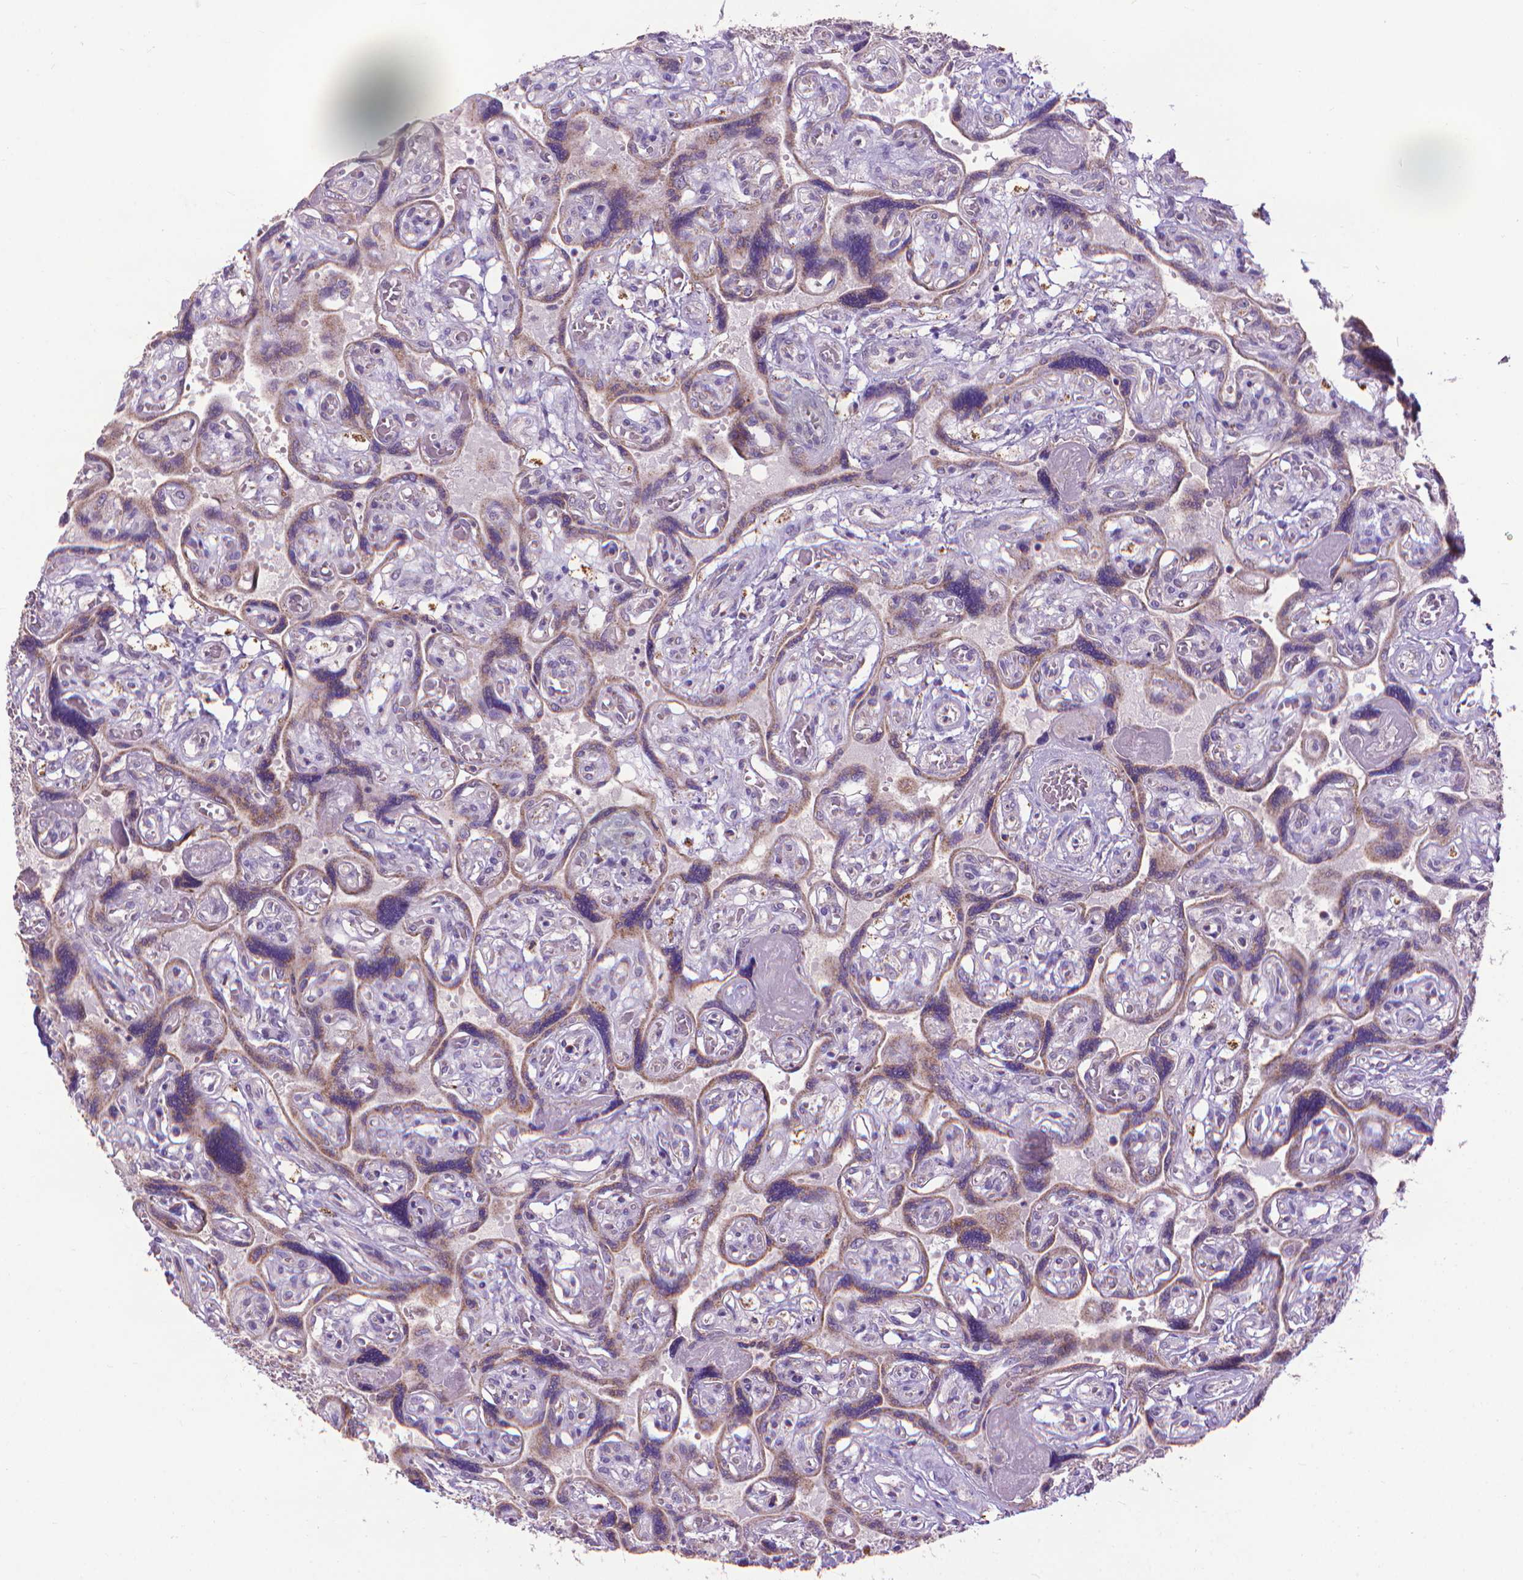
{"staining": {"intensity": "negative", "quantity": "none", "location": "none"}, "tissue": "placenta", "cell_type": "Decidual cells", "image_type": "normal", "snomed": [{"axis": "morphology", "description": "Normal tissue, NOS"}, {"axis": "topography", "description": "Placenta"}], "caption": "This is an immunohistochemistry (IHC) micrograph of benign placenta. There is no expression in decidual cells.", "gene": "VDAC1", "patient": {"sex": "female", "age": 32}}